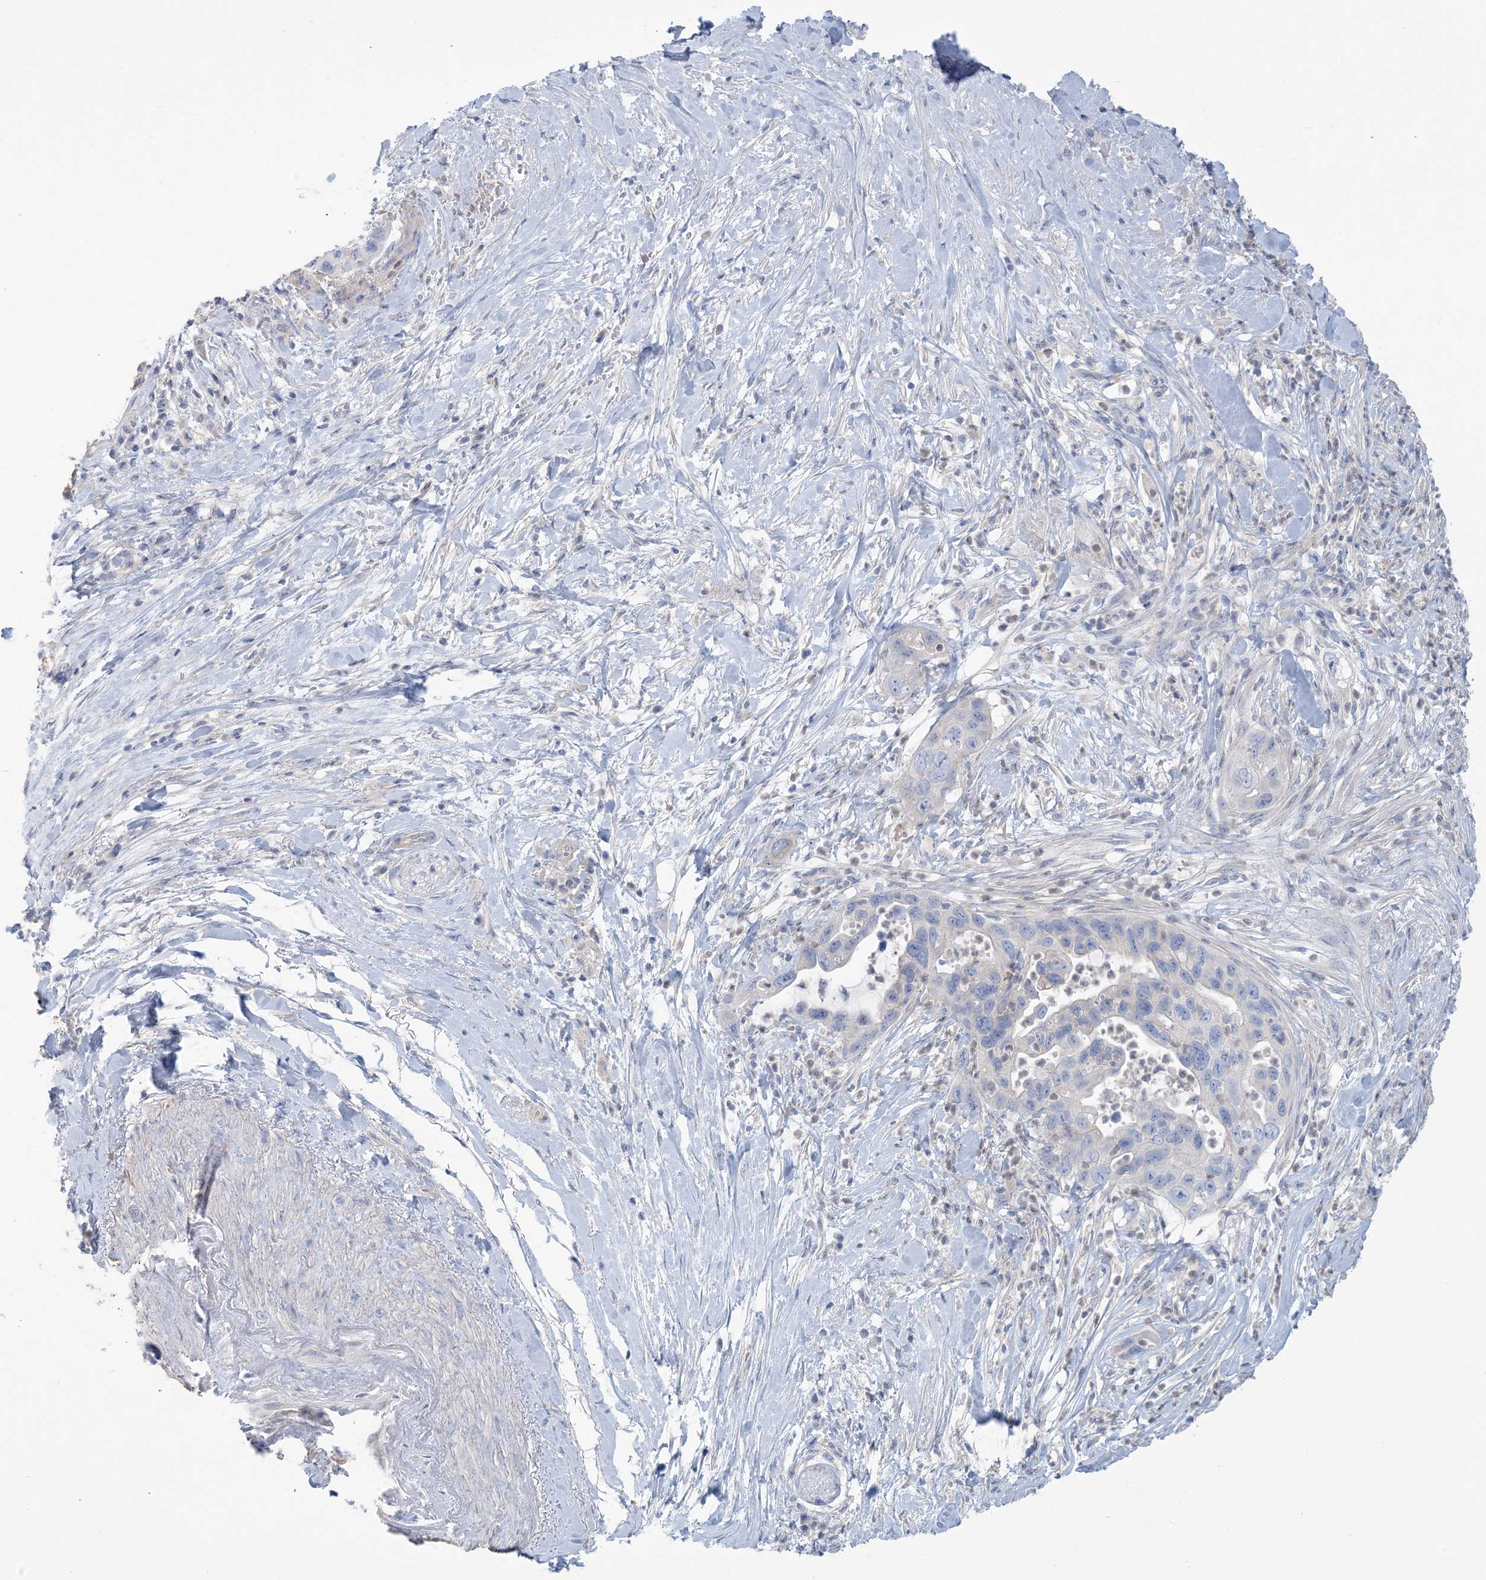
{"staining": {"intensity": "negative", "quantity": "none", "location": "none"}, "tissue": "pancreatic cancer", "cell_type": "Tumor cells", "image_type": "cancer", "snomed": [{"axis": "morphology", "description": "Adenocarcinoma, NOS"}, {"axis": "topography", "description": "Pancreas"}], "caption": "The immunohistochemistry (IHC) photomicrograph has no significant staining in tumor cells of adenocarcinoma (pancreatic) tissue.", "gene": "MTHFD2L", "patient": {"sex": "female", "age": 71}}